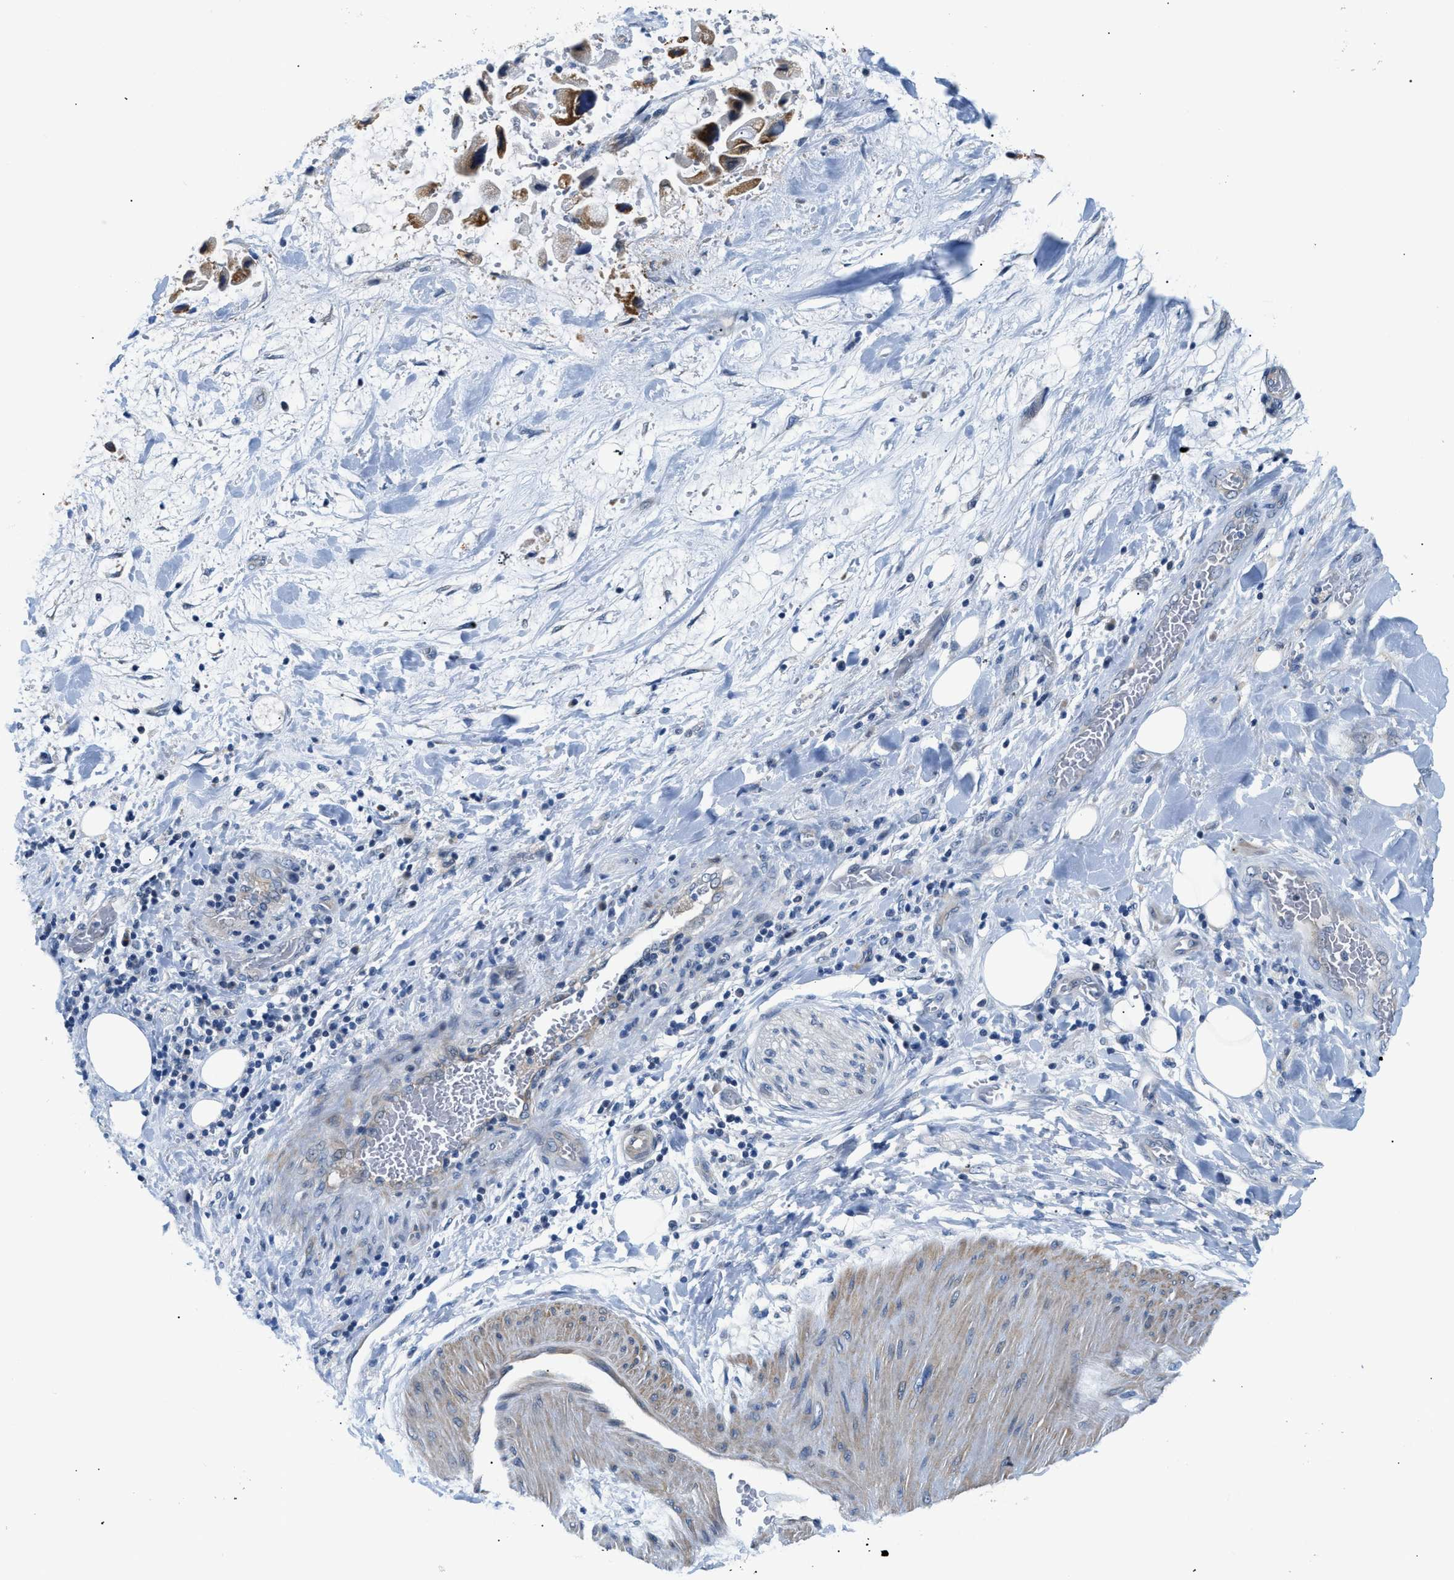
{"staining": {"intensity": "negative", "quantity": "none", "location": "none"}, "tissue": "adipose tissue", "cell_type": "Adipocytes", "image_type": "normal", "snomed": [{"axis": "morphology", "description": "Normal tissue, NOS"}, {"axis": "morphology", "description": "Cholangiocarcinoma"}, {"axis": "topography", "description": "Liver"}, {"axis": "topography", "description": "Peripheral nerve tissue"}], "caption": "A histopathology image of human adipose tissue is negative for staining in adipocytes. (DAB (3,3'-diaminobenzidine) immunohistochemistry (IHC) with hematoxylin counter stain).", "gene": "FDCSP", "patient": {"sex": "male", "age": 50}}